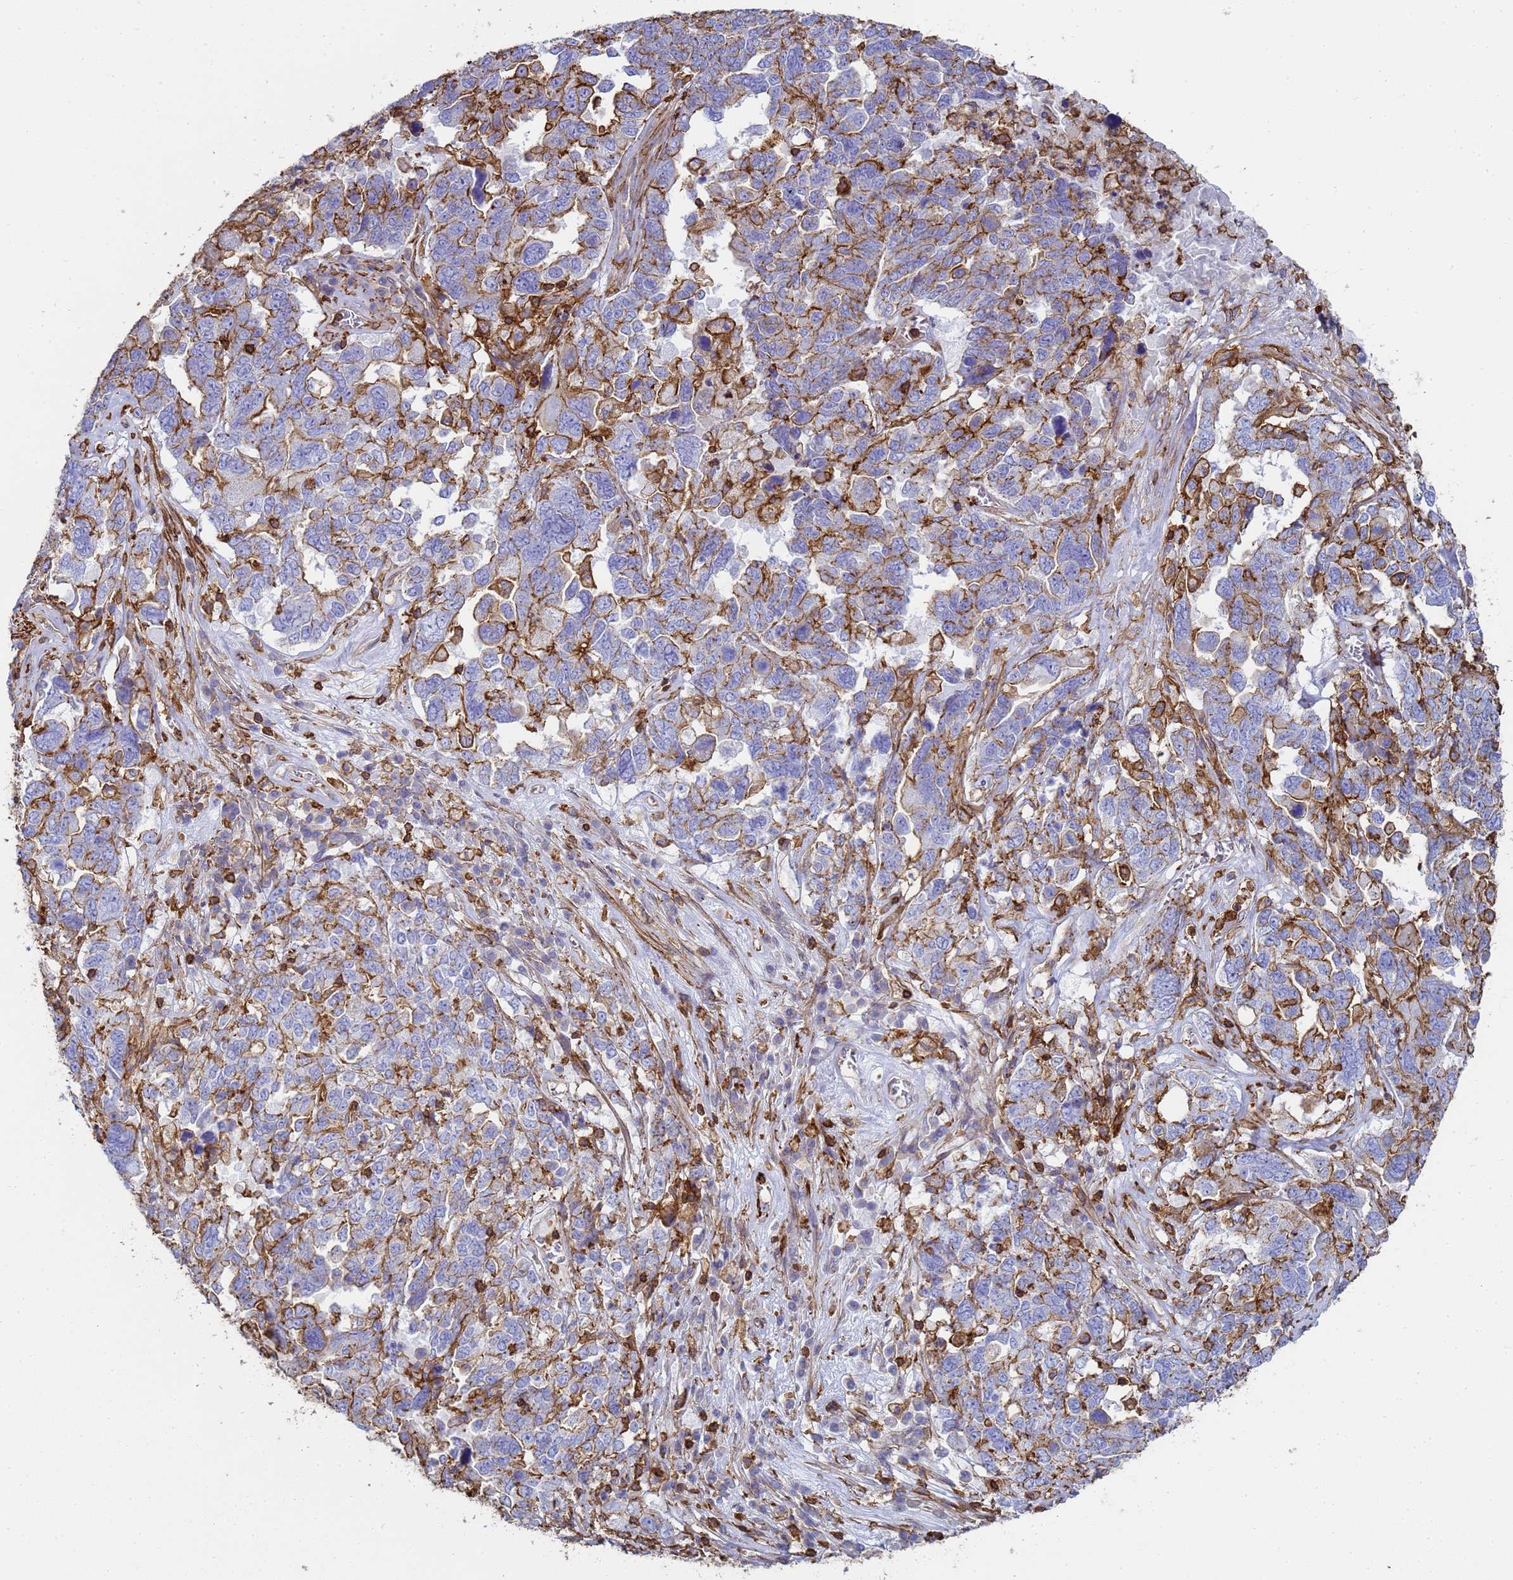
{"staining": {"intensity": "moderate", "quantity": "25%-75%", "location": "cytoplasmic/membranous"}, "tissue": "ovarian cancer", "cell_type": "Tumor cells", "image_type": "cancer", "snomed": [{"axis": "morphology", "description": "Carcinoma, endometroid"}, {"axis": "topography", "description": "Ovary"}], "caption": "Human ovarian cancer stained with a protein marker reveals moderate staining in tumor cells.", "gene": "ACTB", "patient": {"sex": "female", "age": 62}}